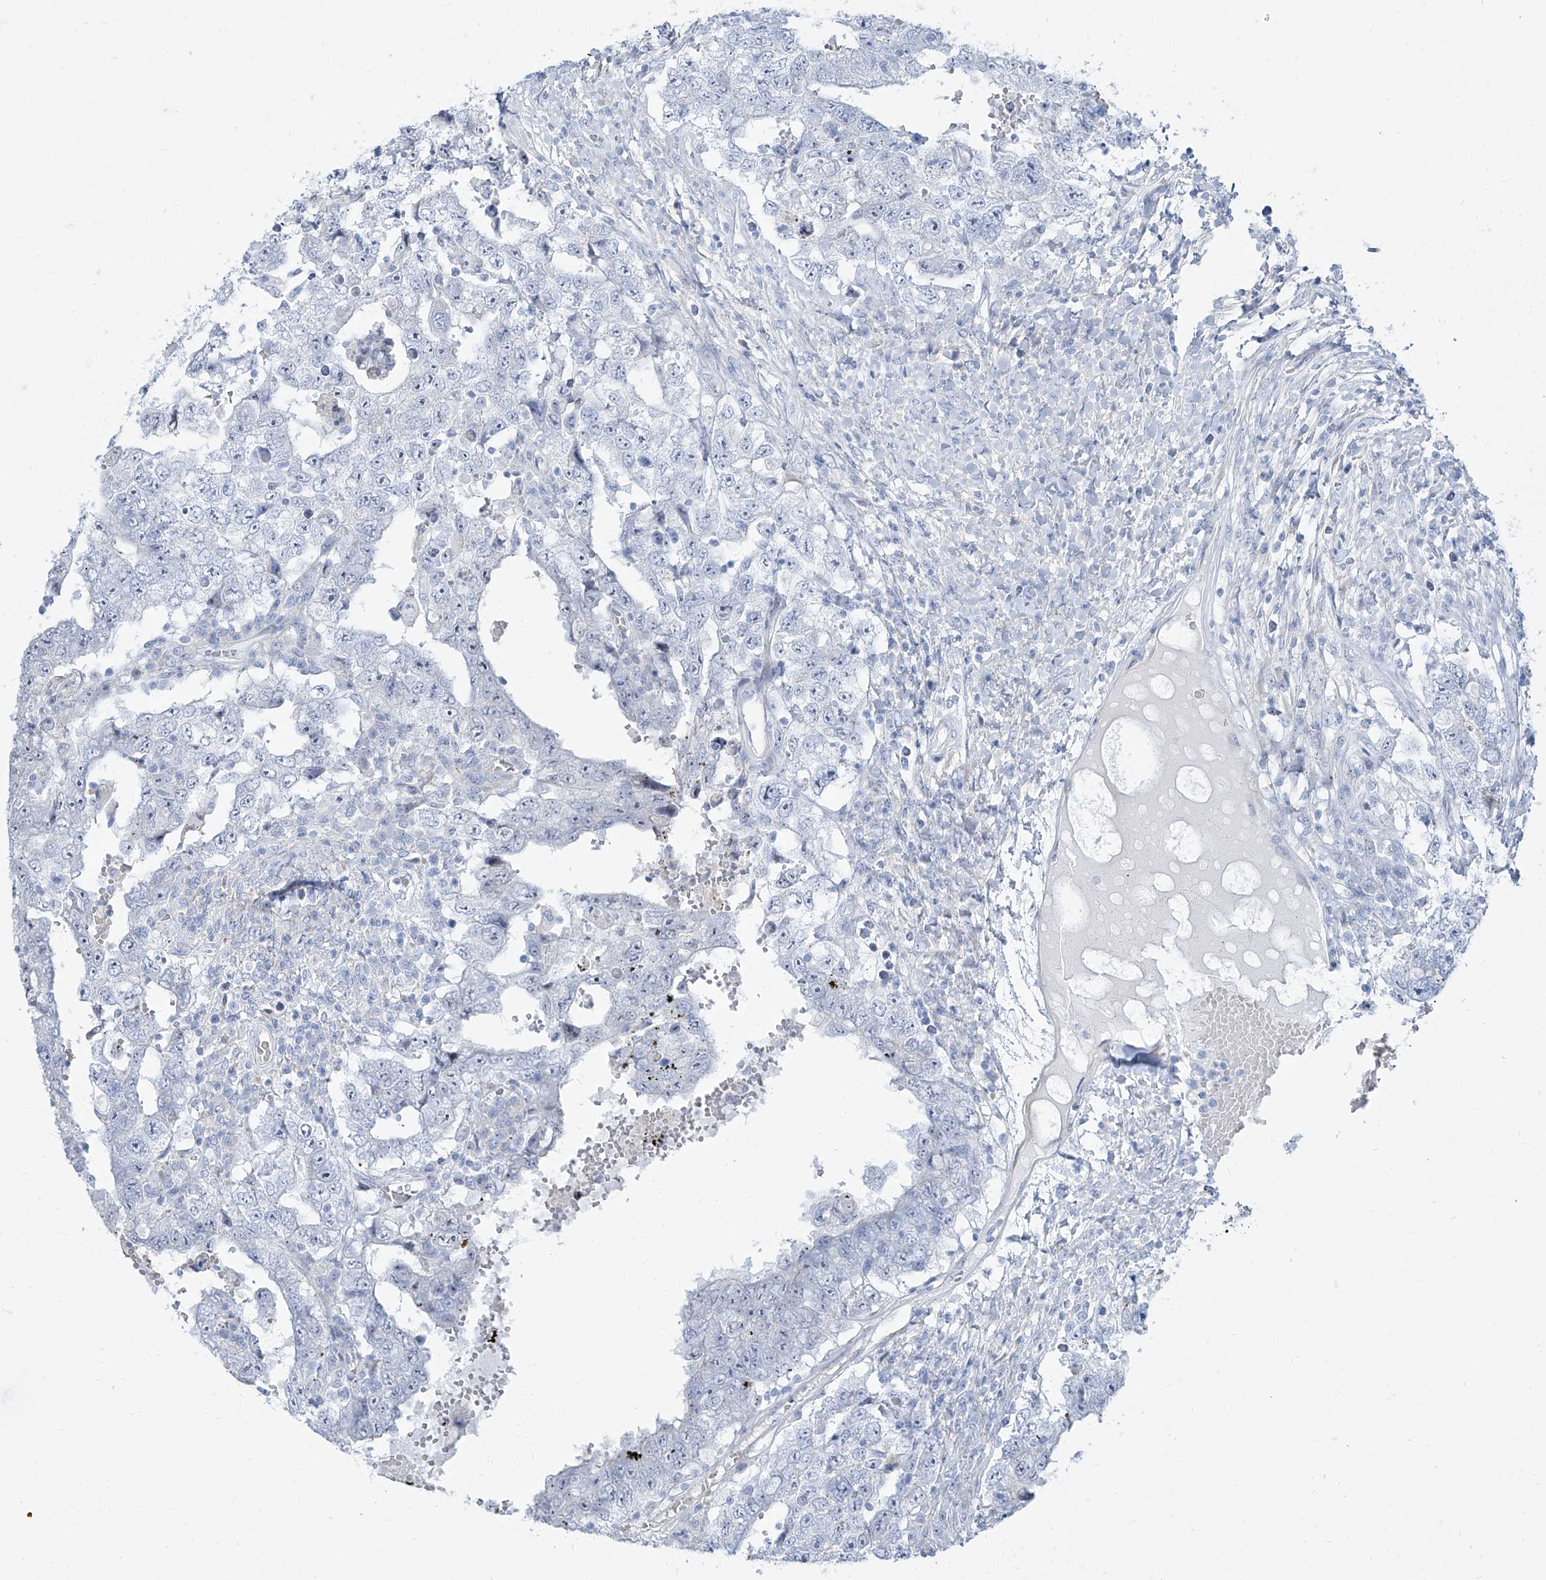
{"staining": {"intensity": "negative", "quantity": "none", "location": "none"}, "tissue": "testis cancer", "cell_type": "Tumor cells", "image_type": "cancer", "snomed": [{"axis": "morphology", "description": "Carcinoma, Embryonal, NOS"}, {"axis": "topography", "description": "Testis"}], "caption": "This is an IHC photomicrograph of human testis embryonal carcinoma. There is no staining in tumor cells.", "gene": "TXLNB", "patient": {"sex": "male", "age": 26}}